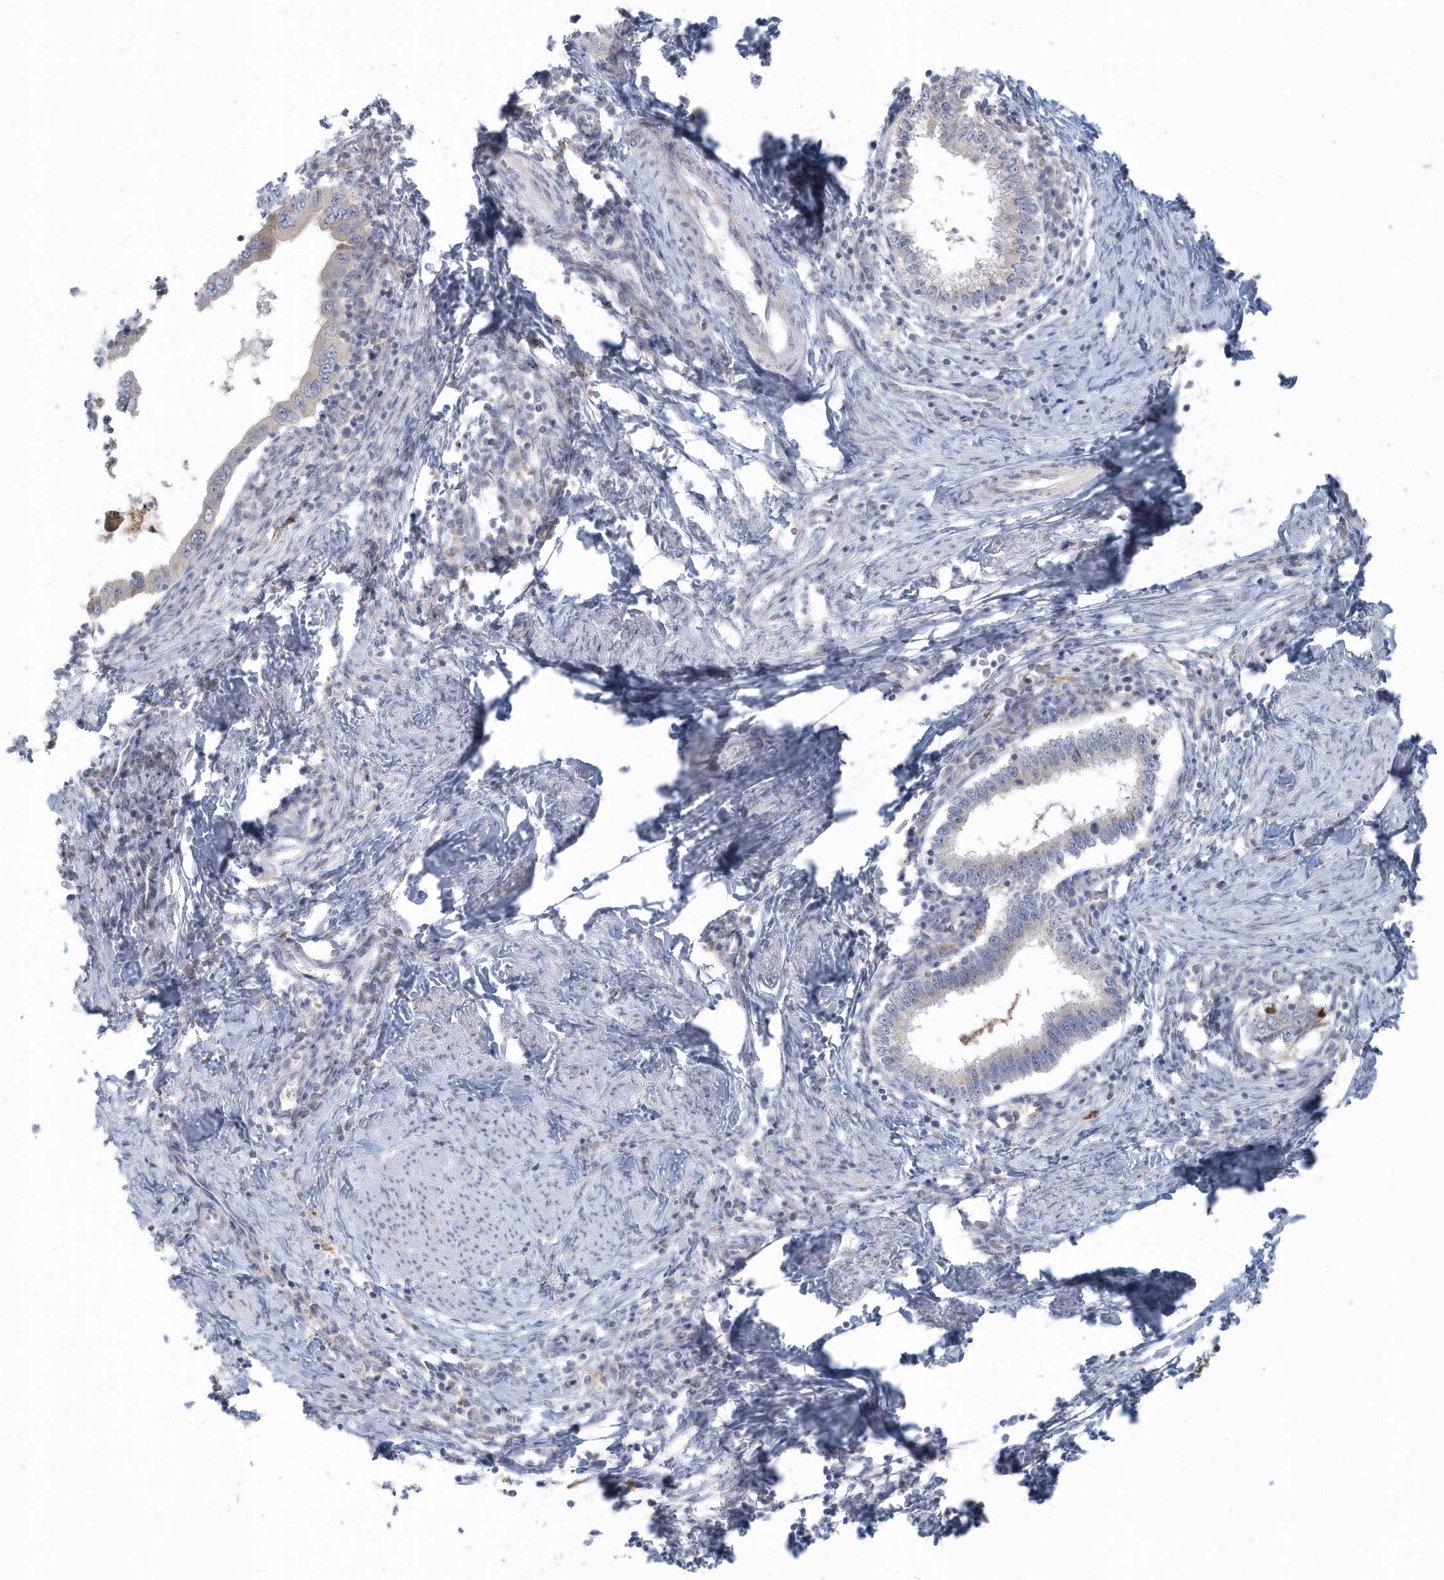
{"staining": {"intensity": "negative", "quantity": "none", "location": "none"}, "tissue": "cervical cancer", "cell_type": "Tumor cells", "image_type": "cancer", "snomed": [{"axis": "morphology", "description": "Adenocarcinoma, NOS"}, {"axis": "topography", "description": "Cervix"}], "caption": "DAB immunohistochemical staining of adenocarcinoma (cervical) demonstrates no significant staining in tumor cells. Nuclei are stained in blue.", "gene": "NAPB", "patient": {"sex": "female", "age": 36}}